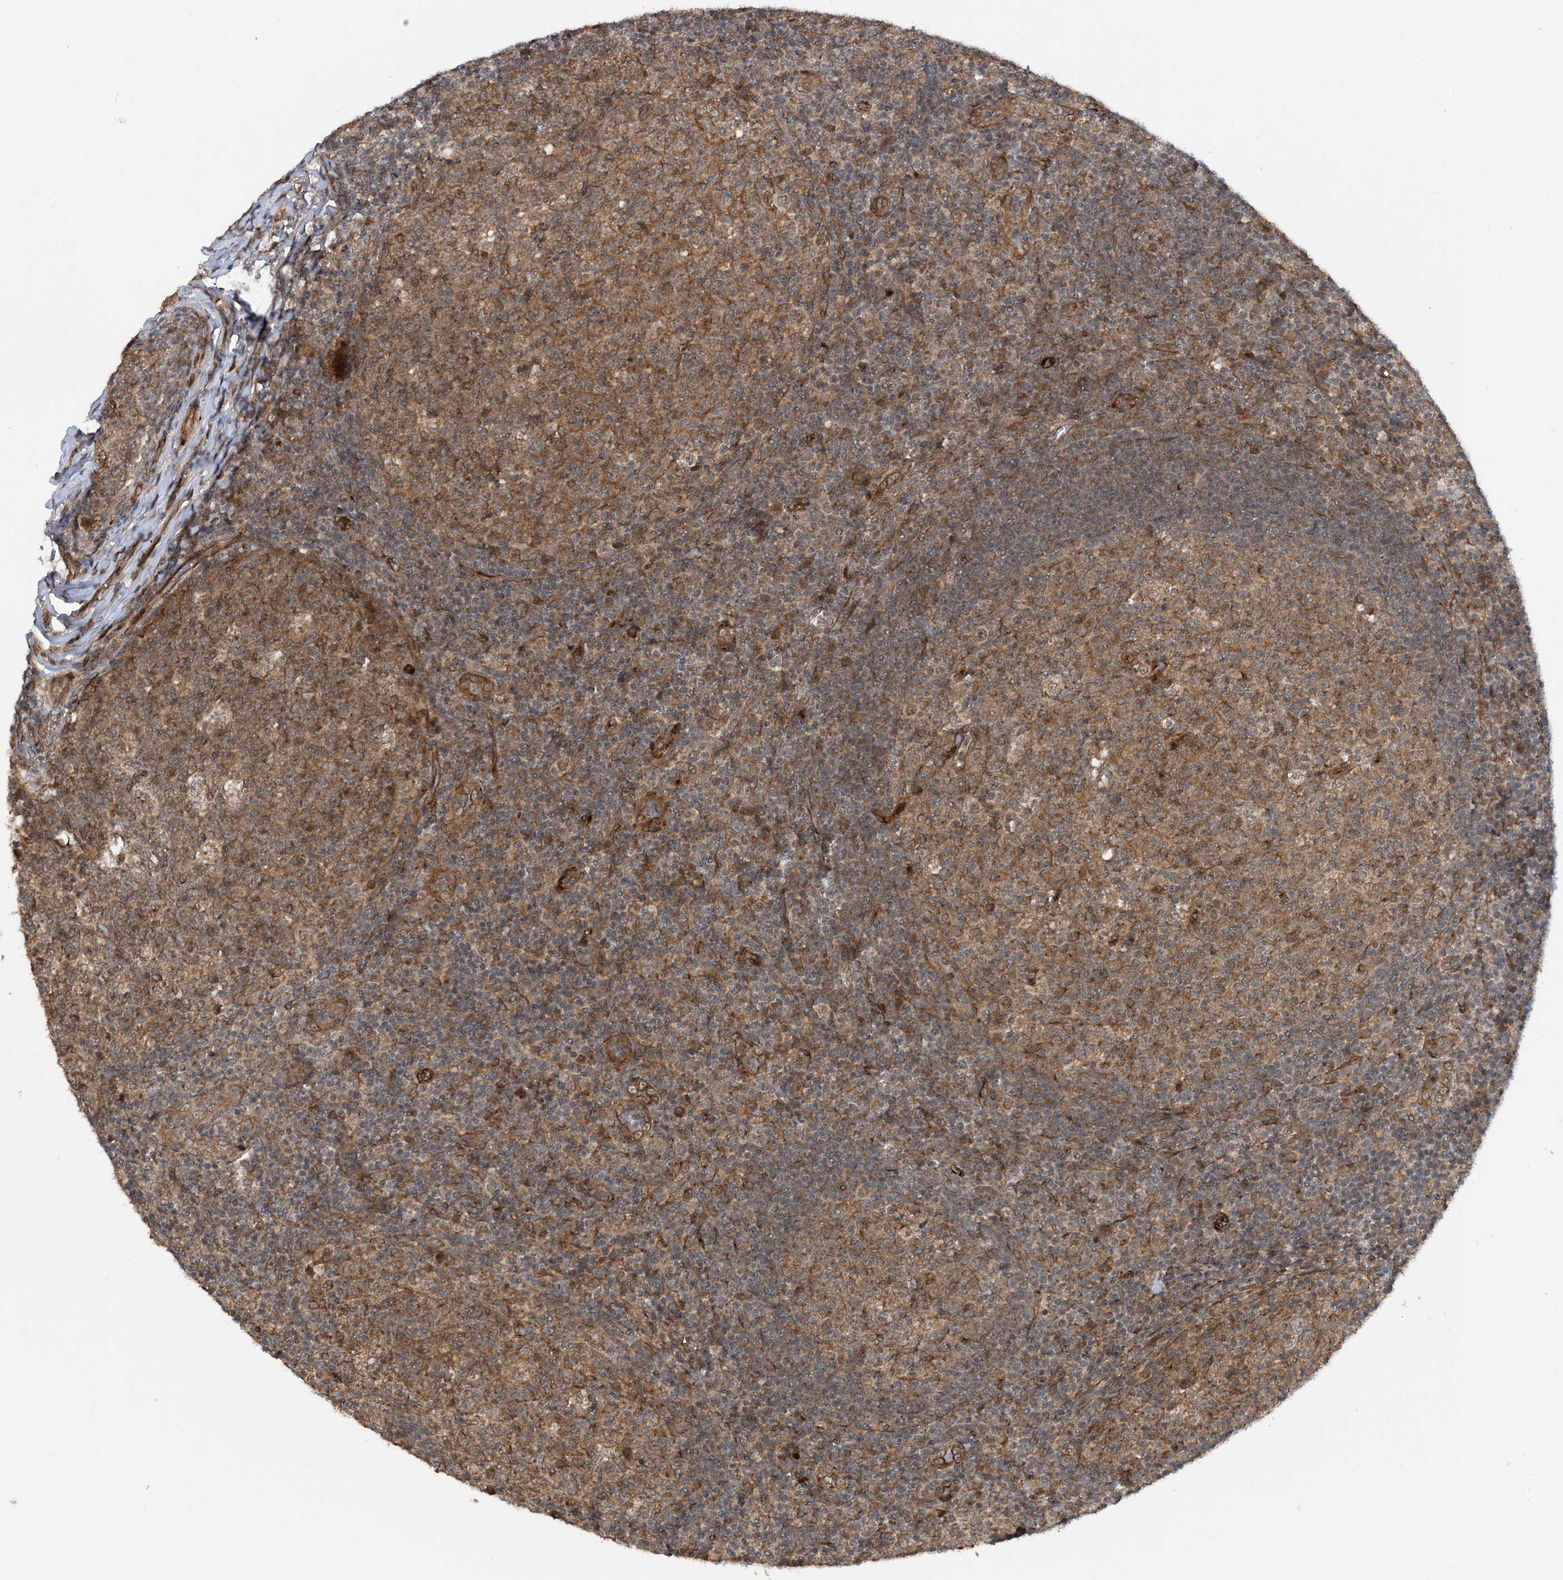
{"staining": {"intensity": "moderate", "quantity": "25%-75%", "location": "cytoplasmic/membranous"}, "tissue": "tonsil", "cell_type": "Germinal center cells", "image_type": "normal", "snomed": [{"axis": "morphology", "description": "Normal tissue, NOS"}, {"axis": "topography", "description": "Tonsil"}], "caption": "A high-resolution histopathology image shows immunohistochemistry (IHC) staining of normal tonsil, which reveals moderate cytoplasmic/membranous positivity in approximately 25%-75% of germinal center cells. (IHC, brightfield microscopy, high magnification).", "gene": "HEMK1", "patient": {"sex": "female", "age": 19}}